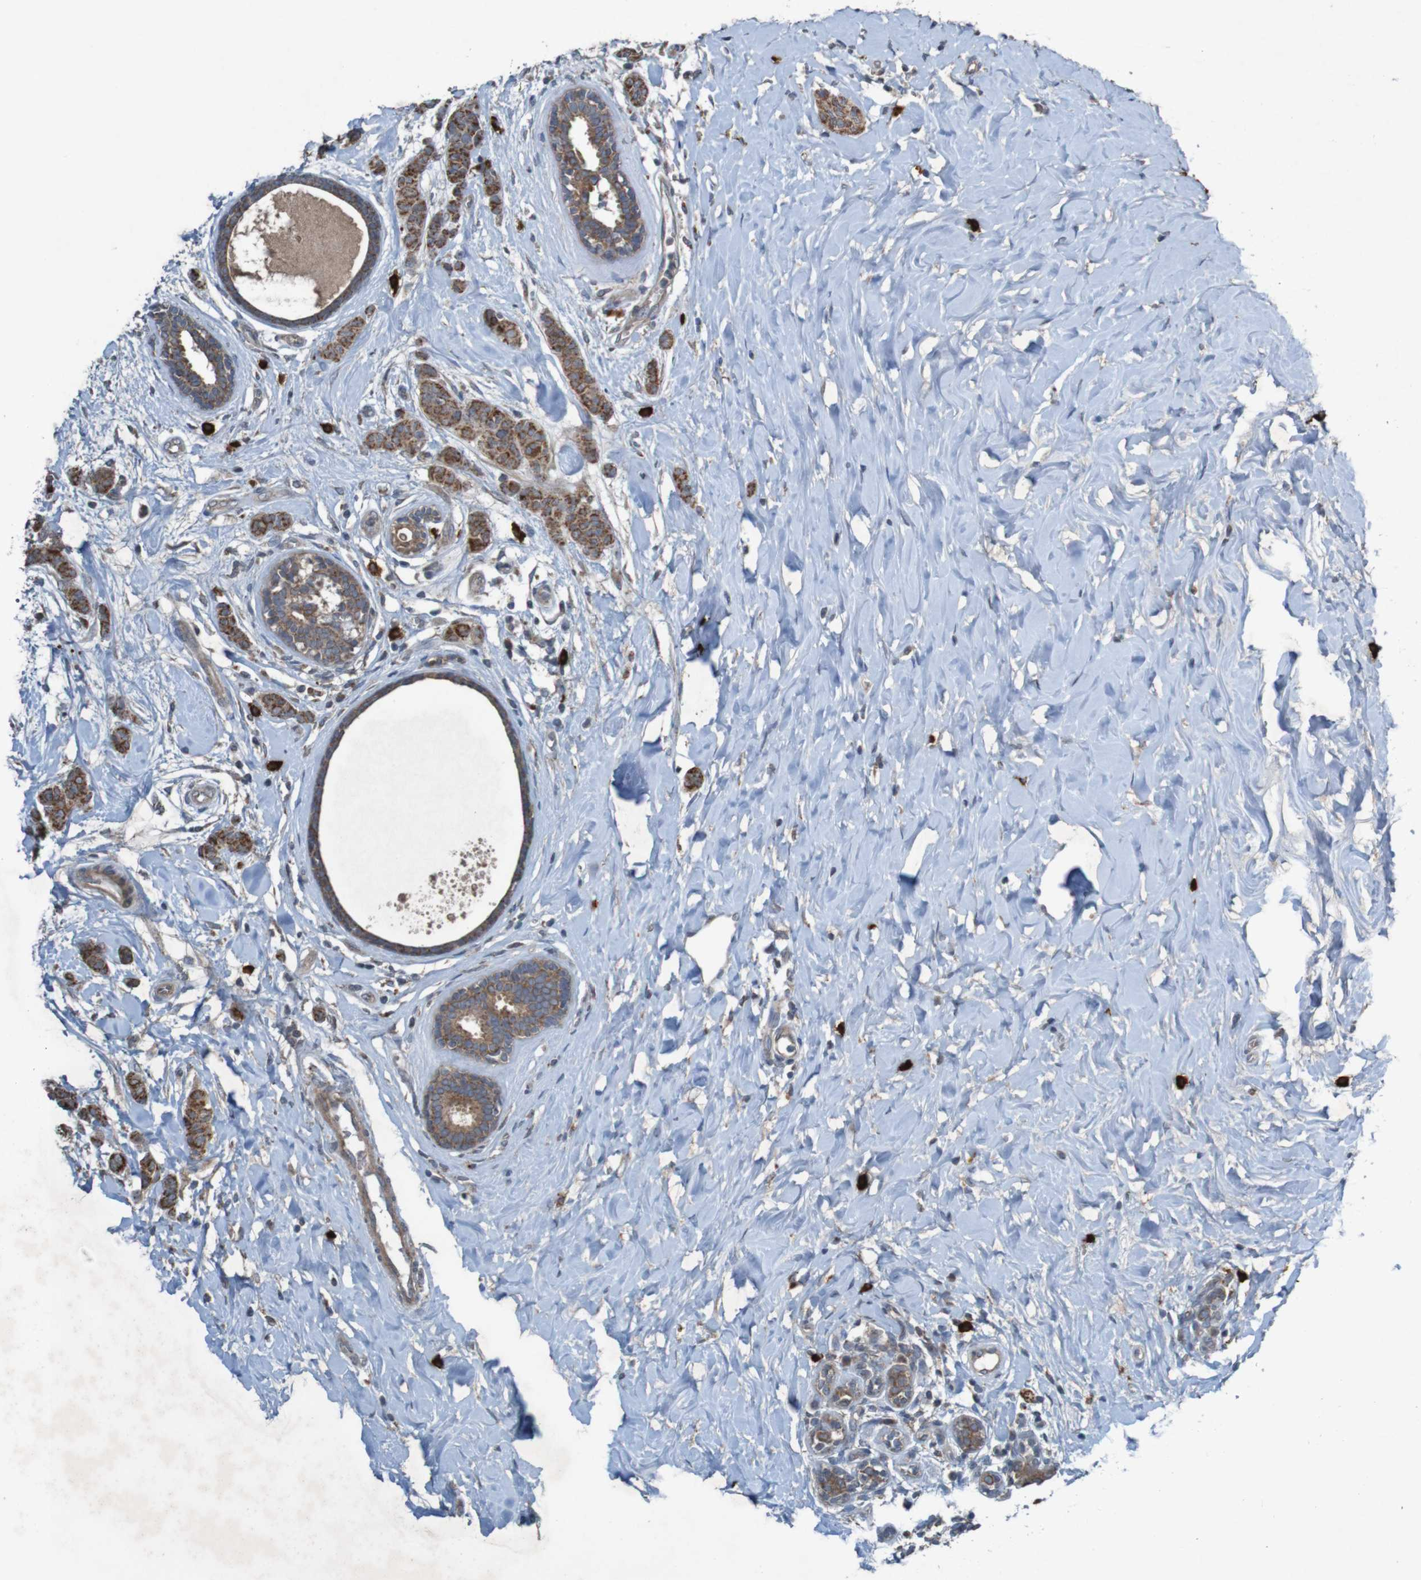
{"staining": {"intensity": "strong", "quantity": ">75%", "location": "cytoplasmic/membranous"}, "tissue": "breast cancer", "cell_type": "Tumor cells", "image_type": "cancer", "snomed": [{"axis": "morphology", "description": "Normal tissue, NOS"}, {"axis": "morphology", "description": "Duct carcinoma"}, {"axis": "topography", "description": "Breast"}], "caption": "Immunohistochemistry of breast cancer exhibits high levels of strong cytoplasmic/membranous staining in about >75% of tumor cells. (IHC, brightfield microscopy, high magnification).", "gene": "B3GAT2", "patient": {"sex": "female", "age": 40}}